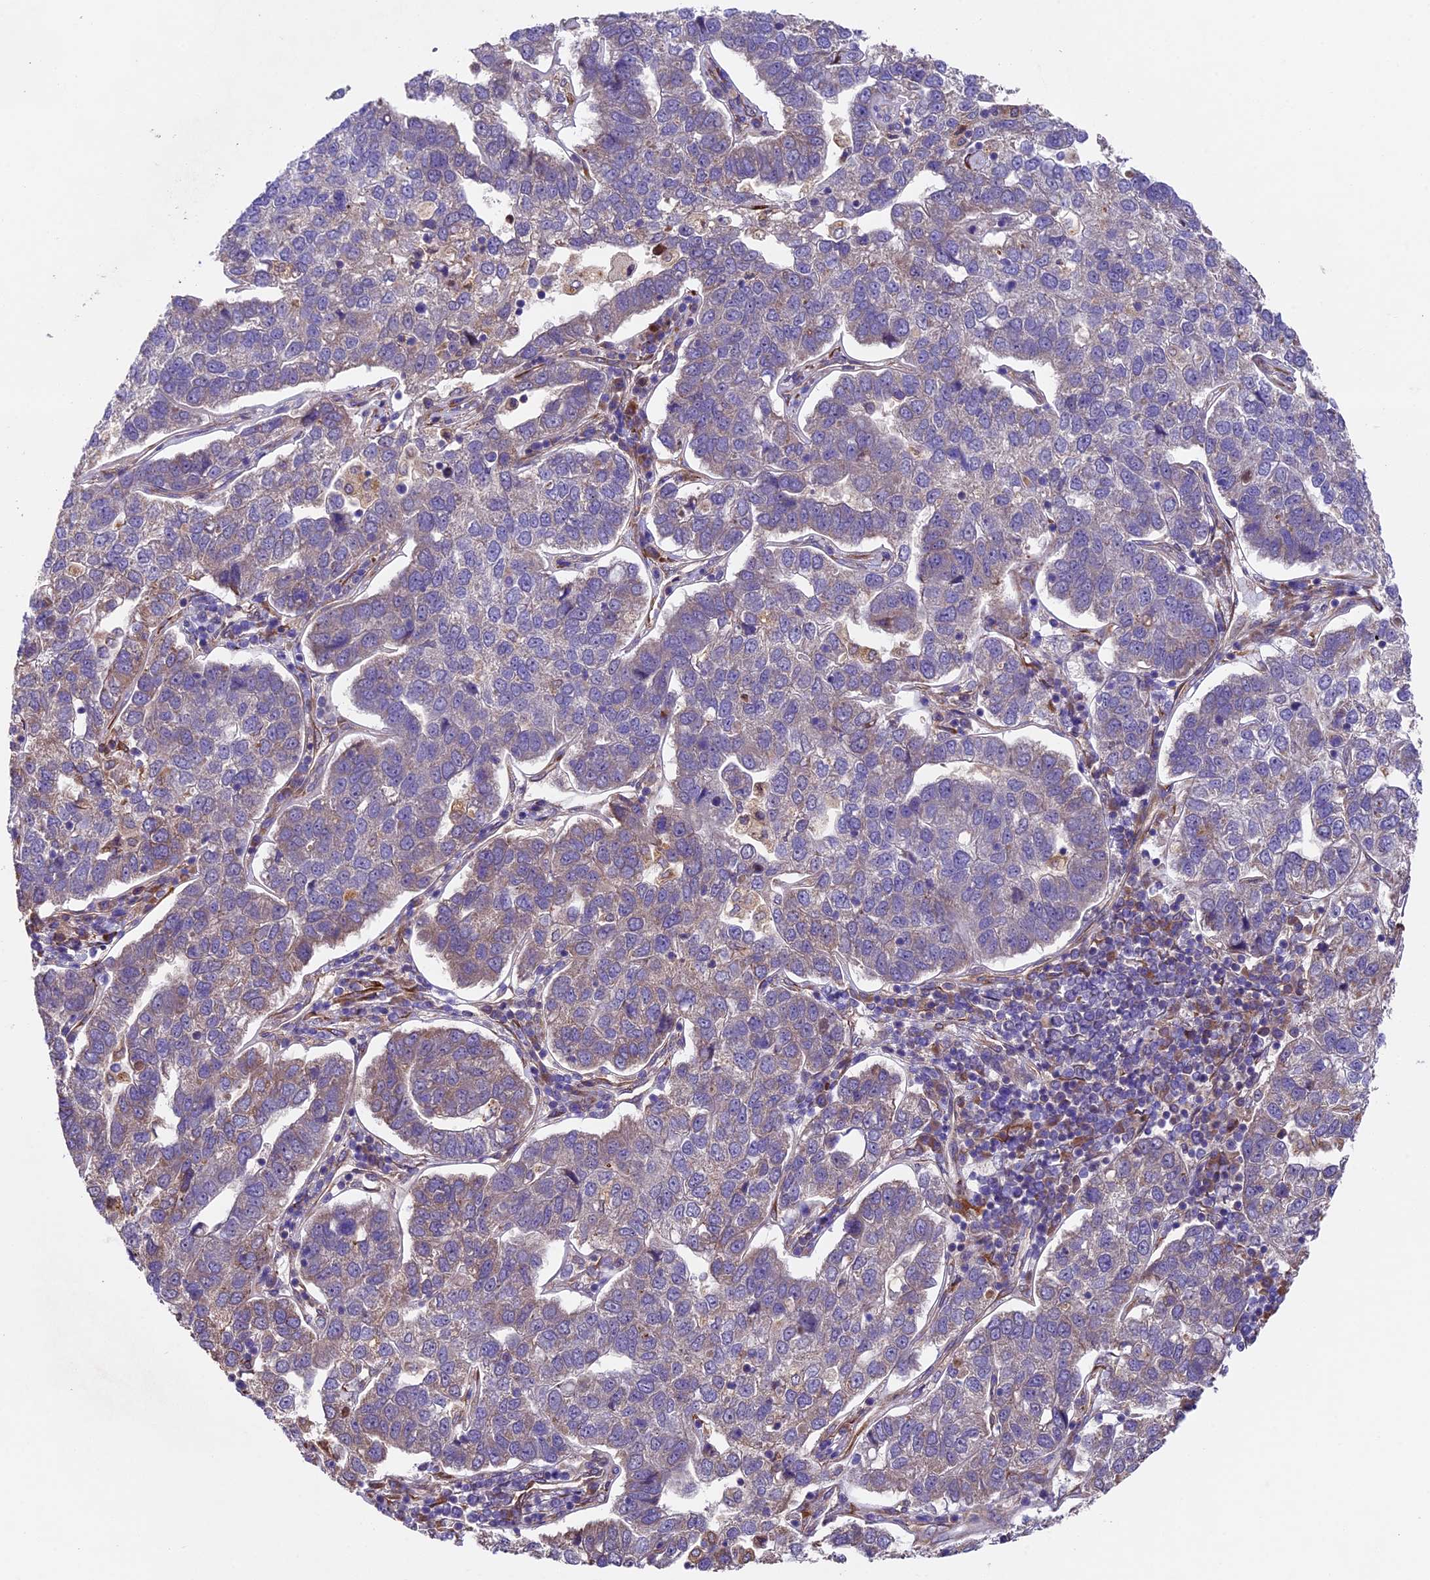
{"staining": {"intensity": "weak", "quantity": "<25%", "location": "cytoplasmic/membranous"}, "tissue": "pancreatic cancer", "cell_type": "Tumor cells", "image_type": "cancer", "snomed": [{"axis": "morphology", "description": "Adenocarcinoma, NOS"}, {"axis": "topography", "description": "Pancreas"}], "caption": "An image of pancreatic adenocarcinoma stained for a protein demonstrates no brown staining in tumor cells. (Stains: DAB IHC with hematoxylin counter stain, Microscopy: brightfield microscopy at high magnification).", "gene": "LSM7", "patient": {"sex": "female", "age": 61}}